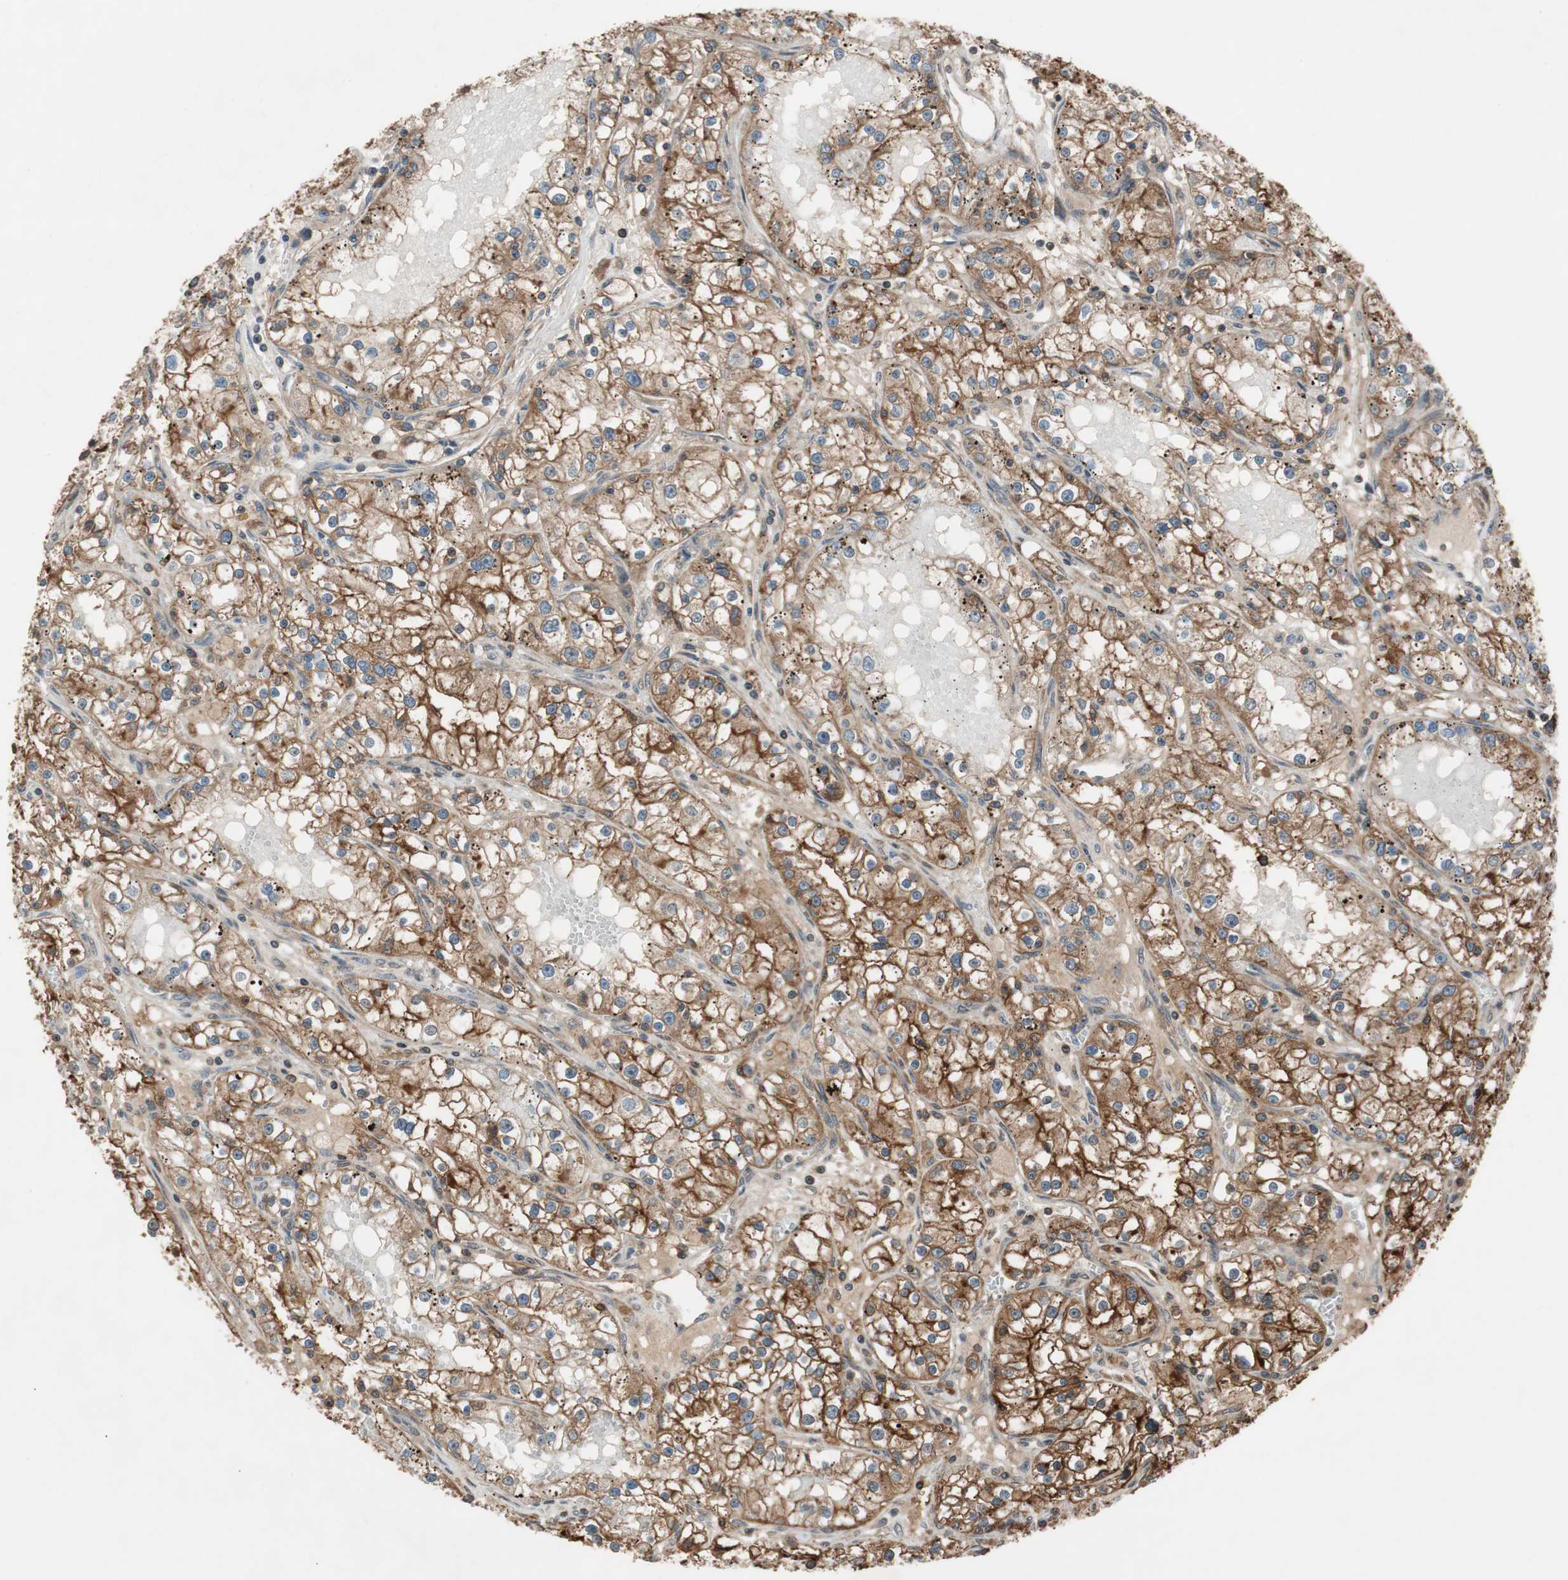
{"staining": {"intensity": "strong", "quantity": ">75%", "location": "cytoplasmic/membranous"}, "tissue": "renal cancer", "cell_type": "Tumor cells", "image_type": "cancer", "snomed": [{"axis": "morphology", "description": "Adenocarcinoma, NOS"}, {"axis": "topography", "description": "Kidney"}], "caption": "A micrograph of human renal adenocarcinoma stained for a protein demonstrates strong cytoplasmic/membranous brown staining in tumor cells. (DAB (3,3'-diaminobenzidine) IHC, brown staining for protein, blue staining for nuclei).", "gene": "TMEM230", "patient": {"sex": "male", "age": 56}}